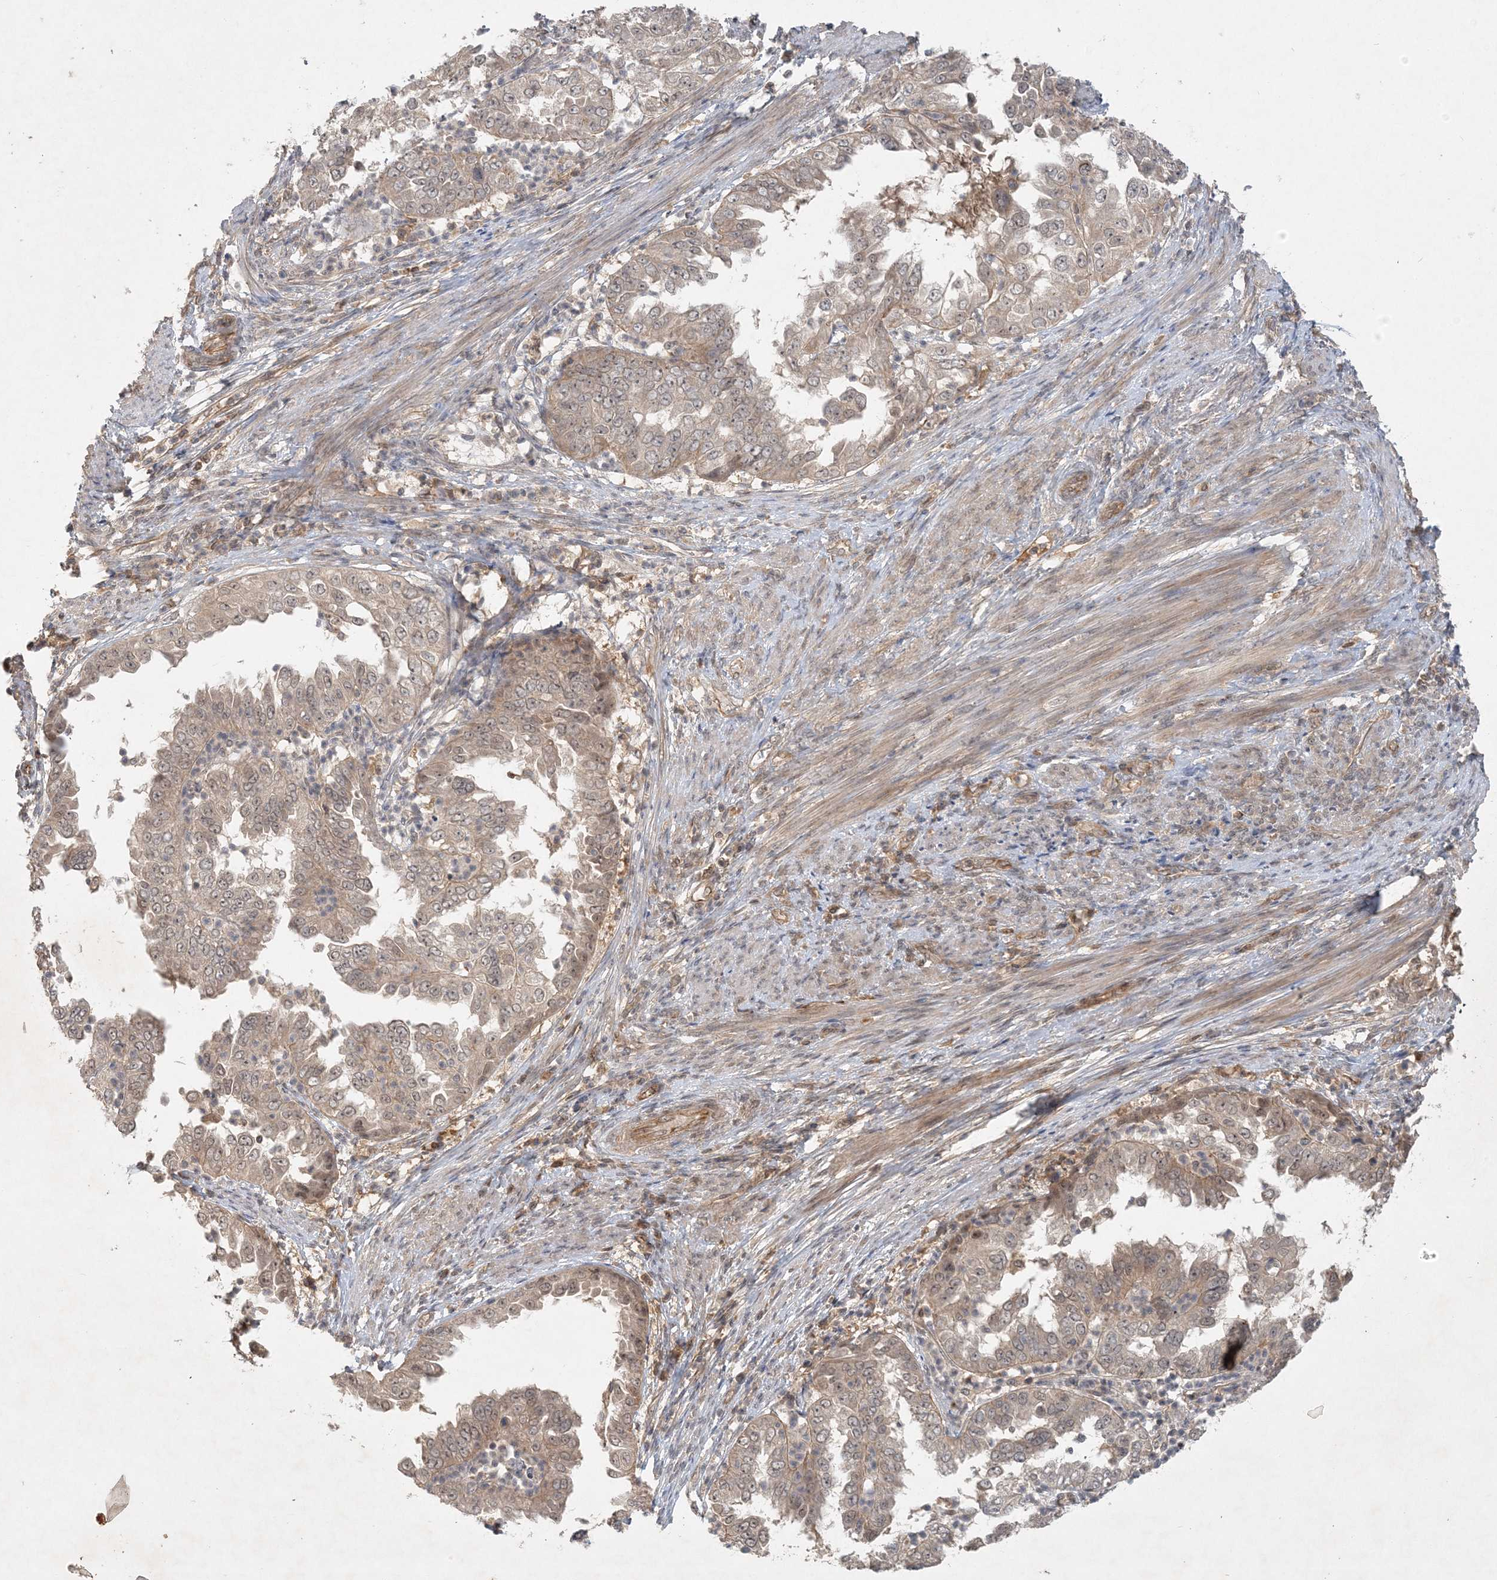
{"staining": {"intensity": "weak", "quantity": "<25%", "location": "cytoplasmic/membranous,nuclear"}, "tissue": "endometrial cancer", "cell_type": "Tumor cells", "image_type": "cancer", "snomed": [{"axis": "morphology", "description": "Adenocarcinoma, NOS"}, {"axis": "topography", "description": "Endometrium"}], "caption": "IHC of human endometrial cancer (adenocarcinoma) displays no positivity in tumor cells.", "gene": "ZCCHC4", "patient": {"sex": "female", "age": 85}}